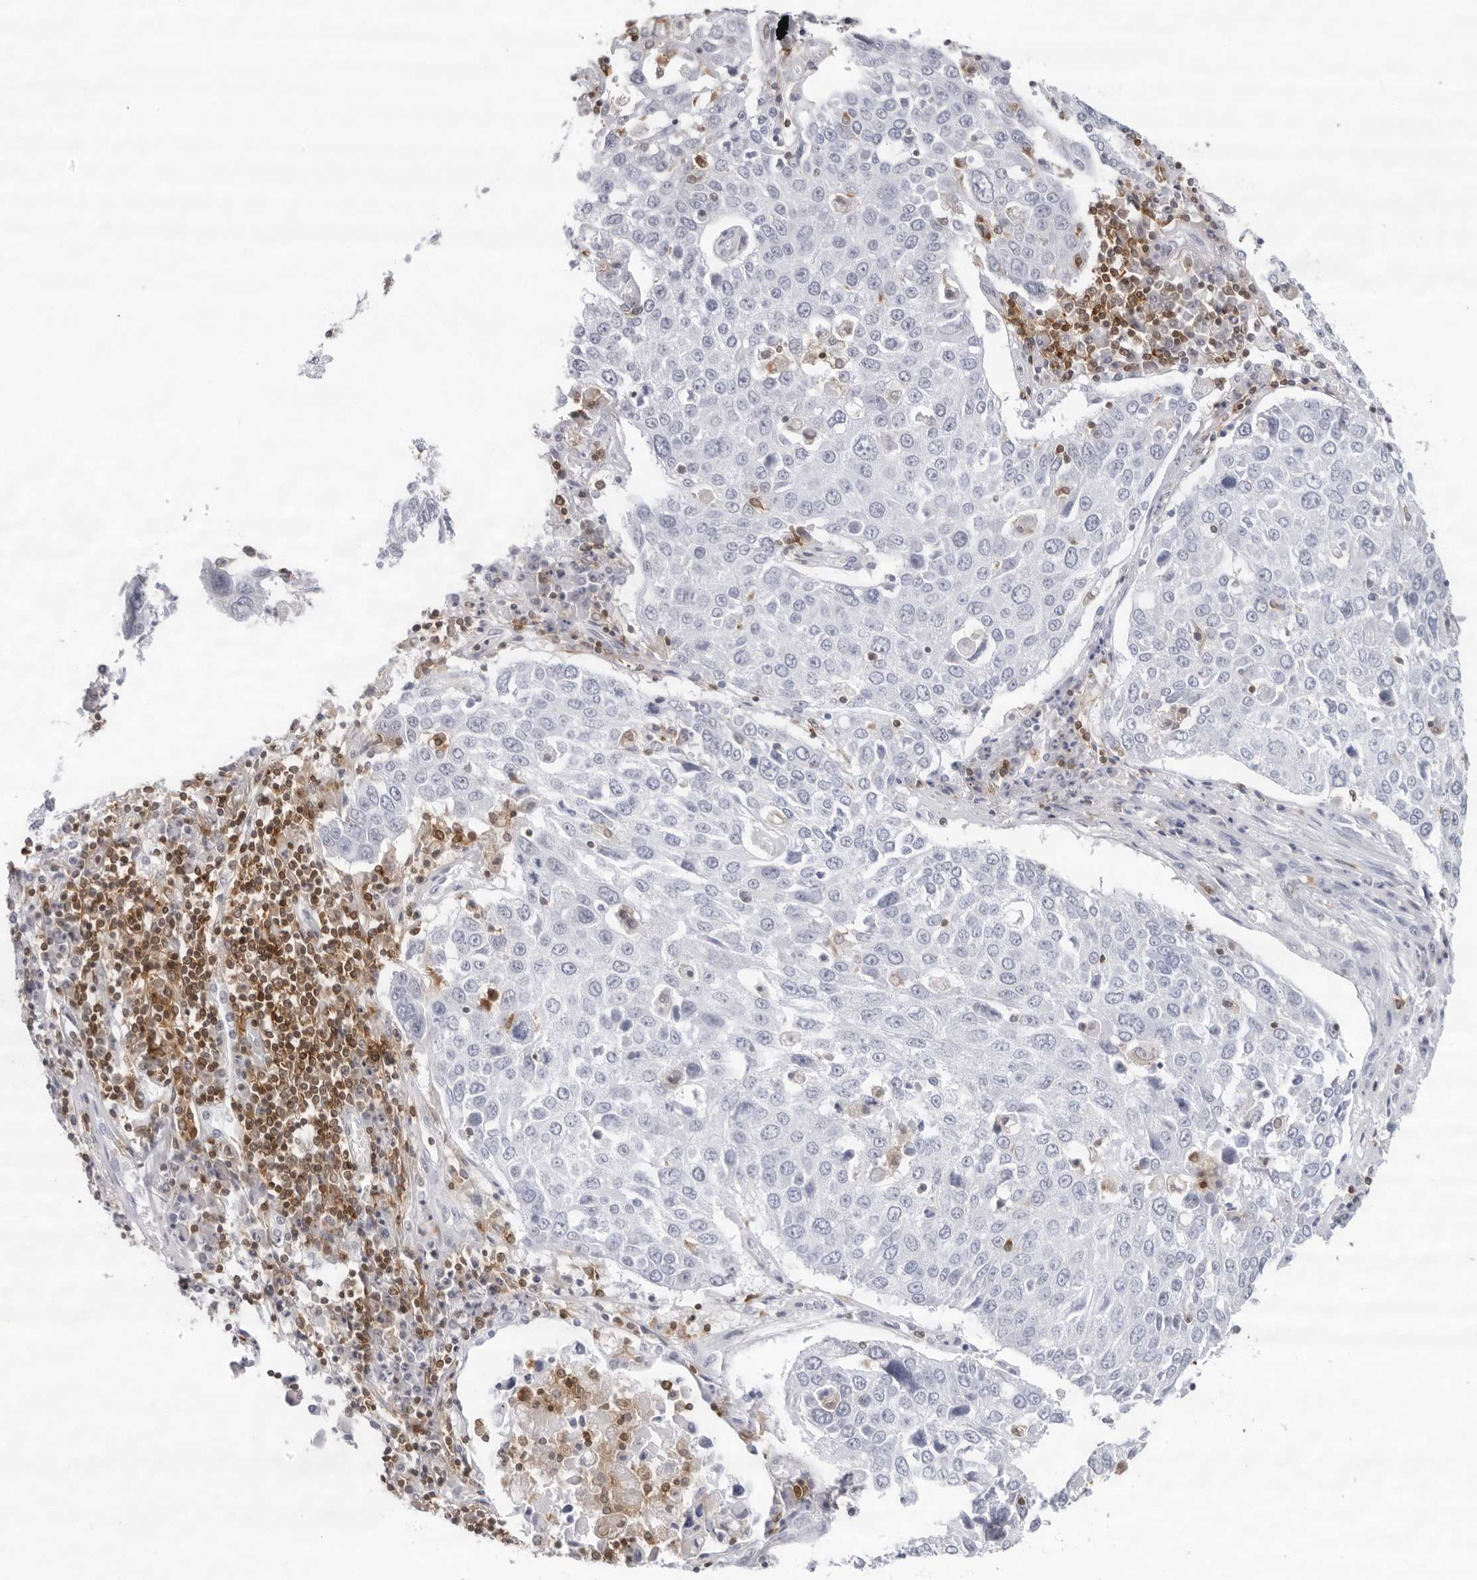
{"staining": {"intensity": "negative", "quantity": "none", "location": "none"}, "tissue": "lung cancer", "cell_type": "Tumor cells", "image_type": "cancer", "snomed": [{"axis": "morphology", "description": "Squamous cell carcinoma, NOS"}, {"axis": "topography", "description": "Lung"}], "caption": "An IHC micrograph of lung cancer (squamous cell carcinoma) is shown. There is no staining in tumor cells of lung cancer (squamous cell carcinoma).", "gene": "FMNL1", "patient": {"sex": "male", "age": 65}}